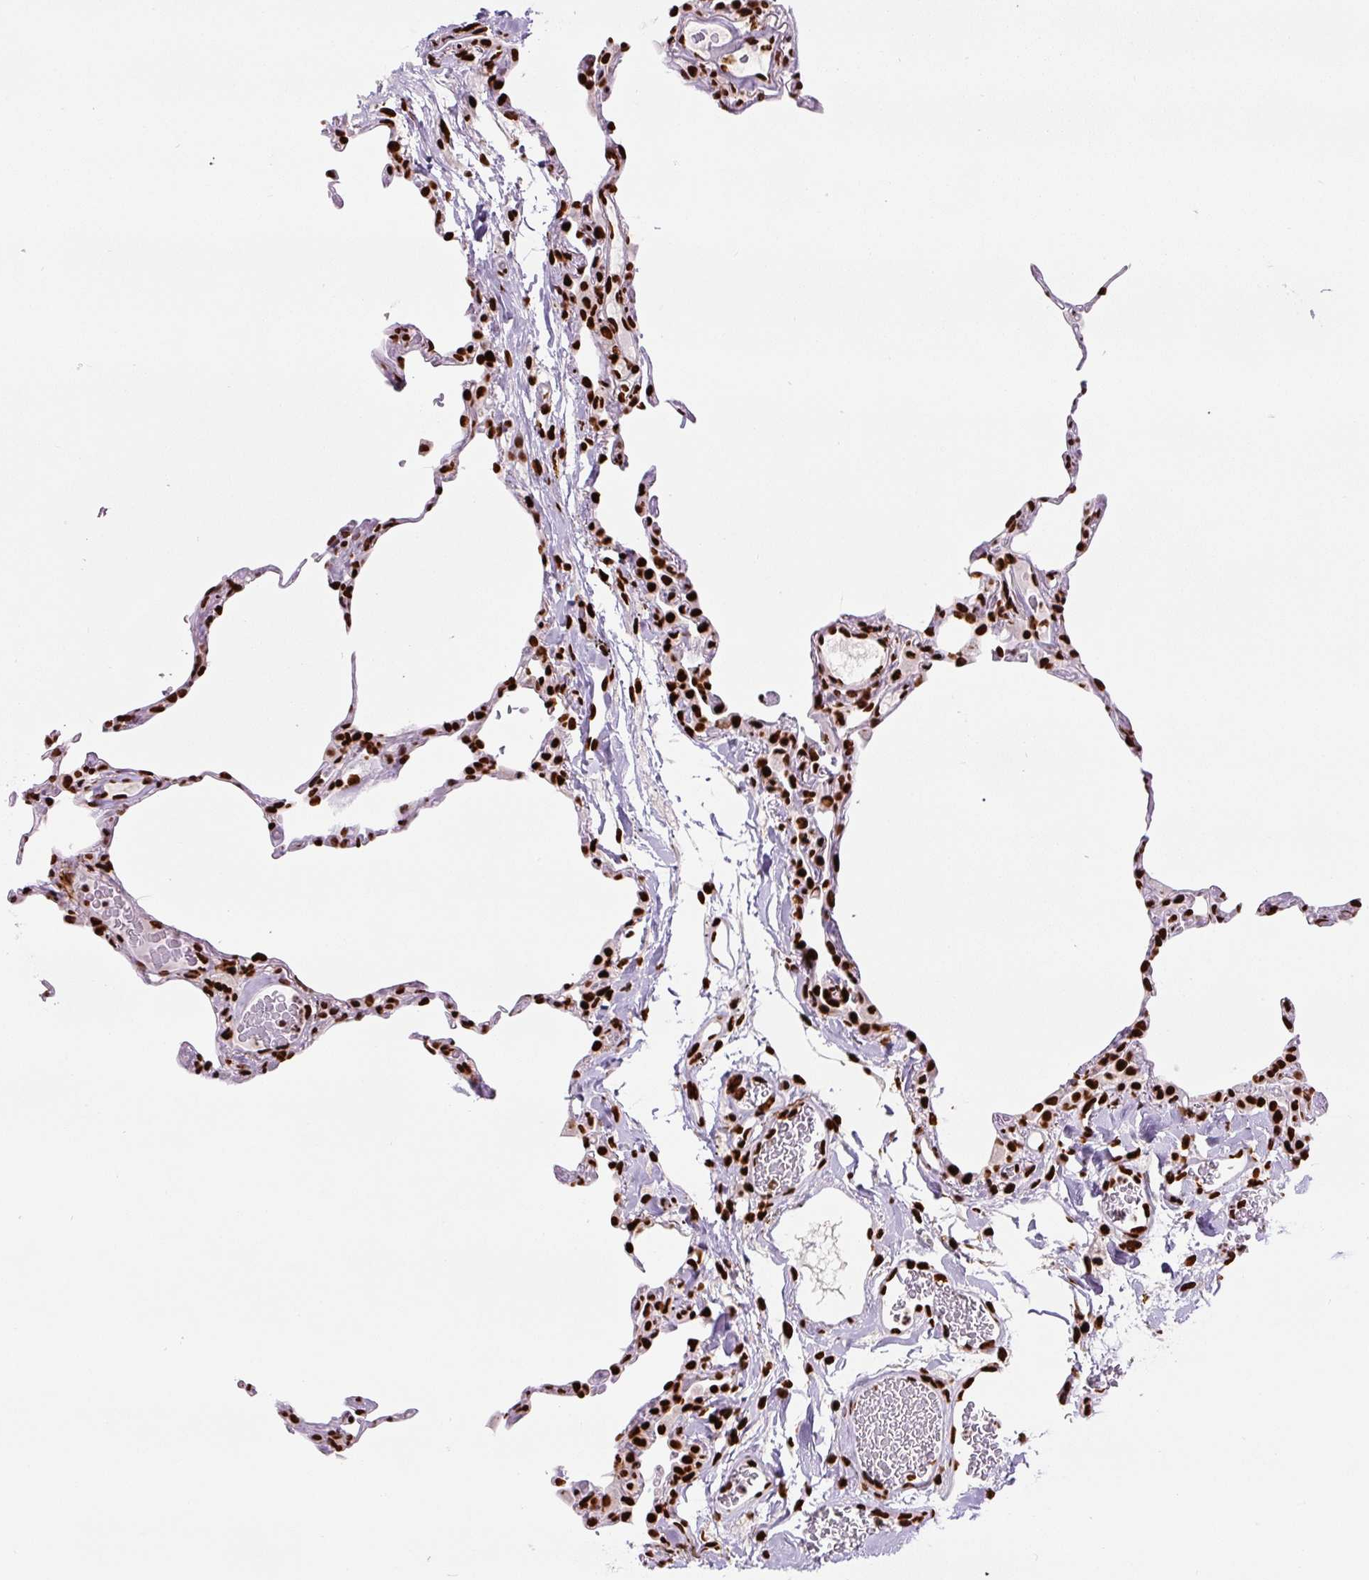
{"staining": {"intensity": "strong", "quantity": "25%-75%", "location": "nuclear"}, "tissue": "lung", "cell_type": "Alveolar cells", "image_type": "normal", "snomed": [{"axis": "morphology", "description": "Normal tissue, NOS"}, {"axis": "topography", "description": "Lung"}], "caption": "Normal lung displays strong nuclear positivity in approximately 25%-75% of alveolar cells.", "gene": "FUS", "patient": {"sex": "female", "age": 57}}